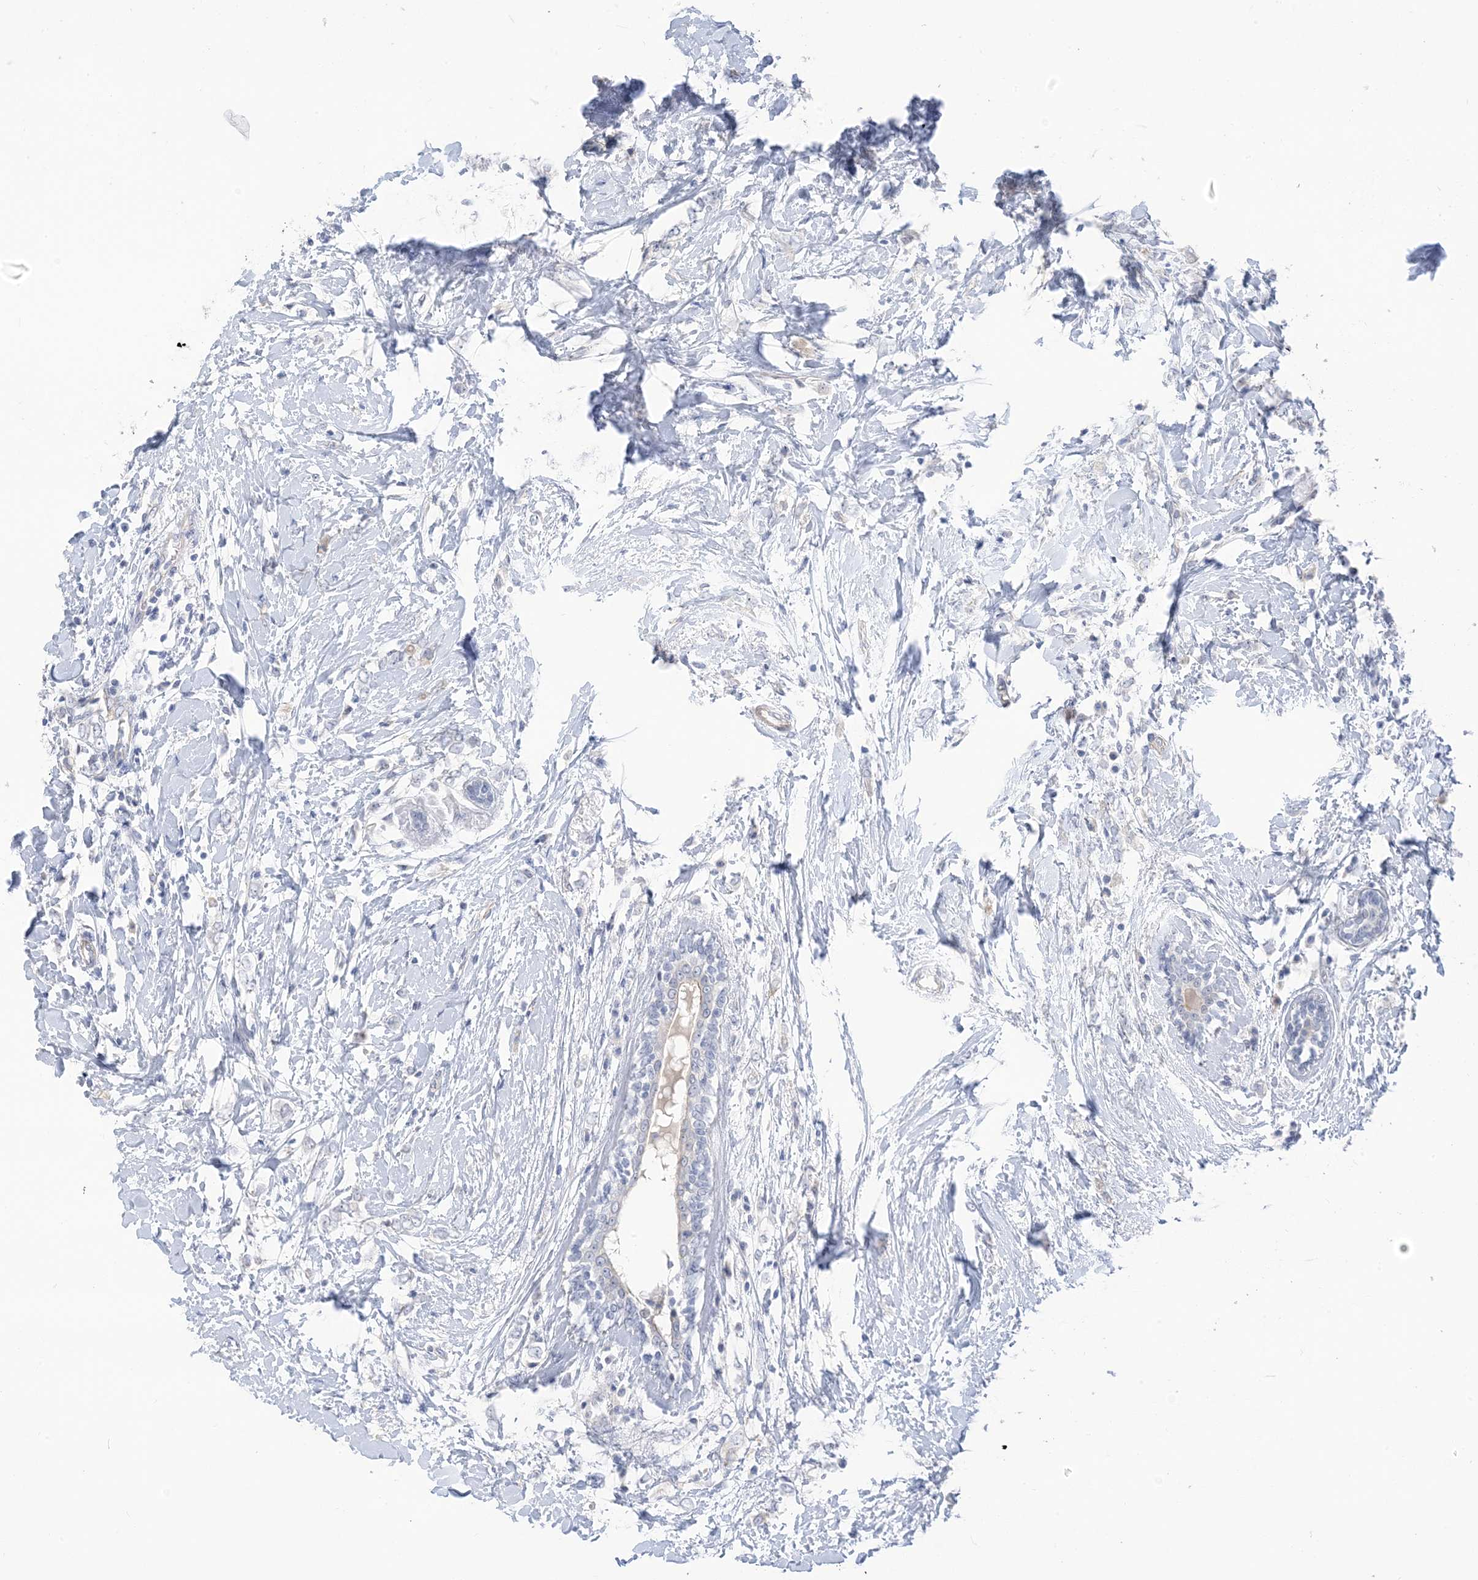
{"staining": {"intensity": "negative", "quantity": "none", "location": "none"}, "tissue": "breast cancer", "cell_type": "Tumor cells", "image_type": "cancer", "snomed": [{"axis": "morphology", "description": "Normal tissue, NOS"}, {"axis": "morphology", "description": "Lobular carcinoma"}, {"axis": "topography", "description": "Breast"}], "caption": "A high-resolution photomicrograph shows immunohistochemistry staining of breast cancer, which exhibits no significant expression in tumor cells.", "gene": "IL36B", "patient": {"sex": "female", "age": 47}}